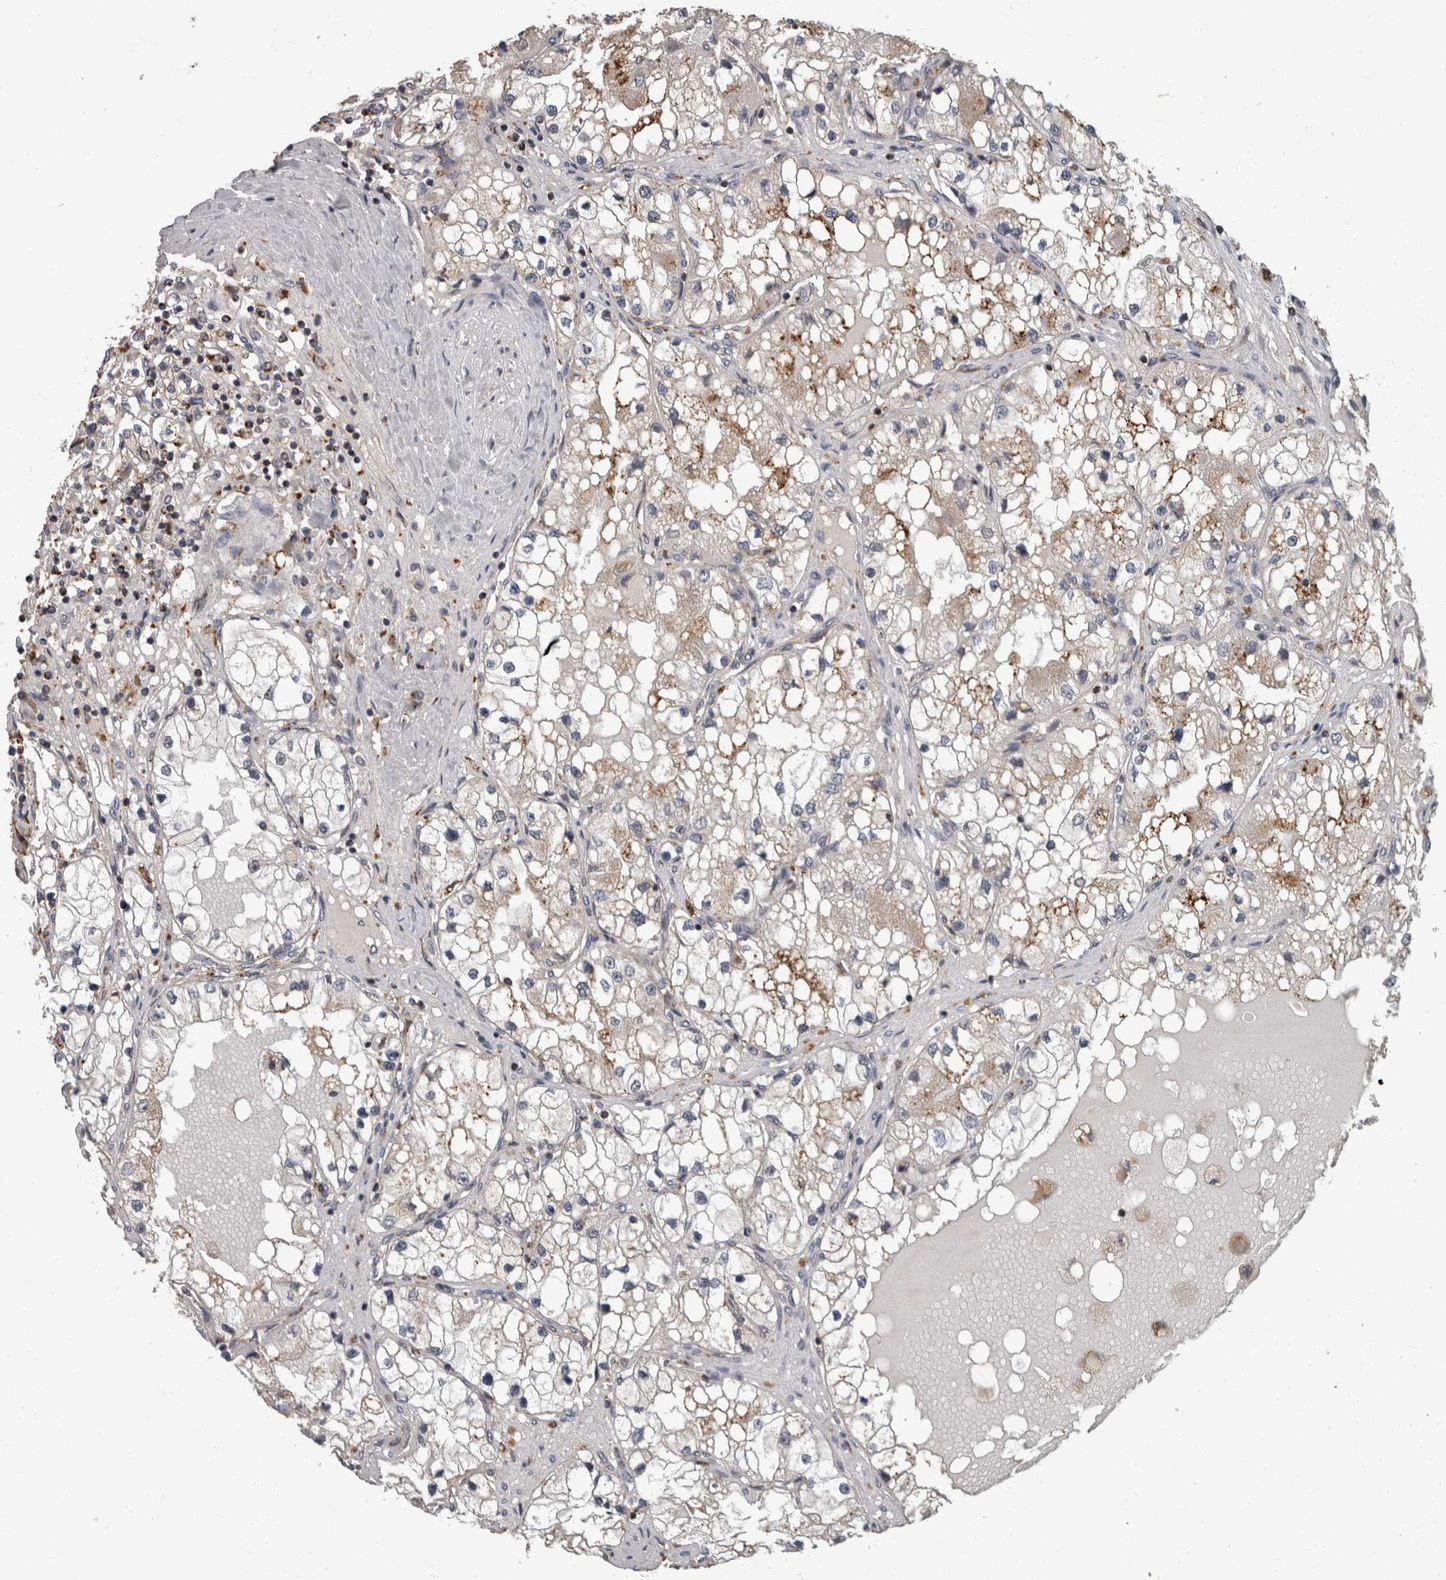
{"staining": {"intensity": "weak", "quantity": "<25%", "location": "cytoplasmic/membranous"}, "tissue": "renal cancer", "cell_type": "Tumor cells", "image_type": "cancer", "snomed": [{"axis": "morphology", "description": "Adenocarcinoma, NOS"}, {"axis": "topography", "description": "Kidney"}], "caption": "Human renal cancer stained for a protein using immunohistochemistry (IHC) demonstrates no positivity in tumor cells.", "gene": "NAAA", "patient": {"sex": "male", "age": 68}}